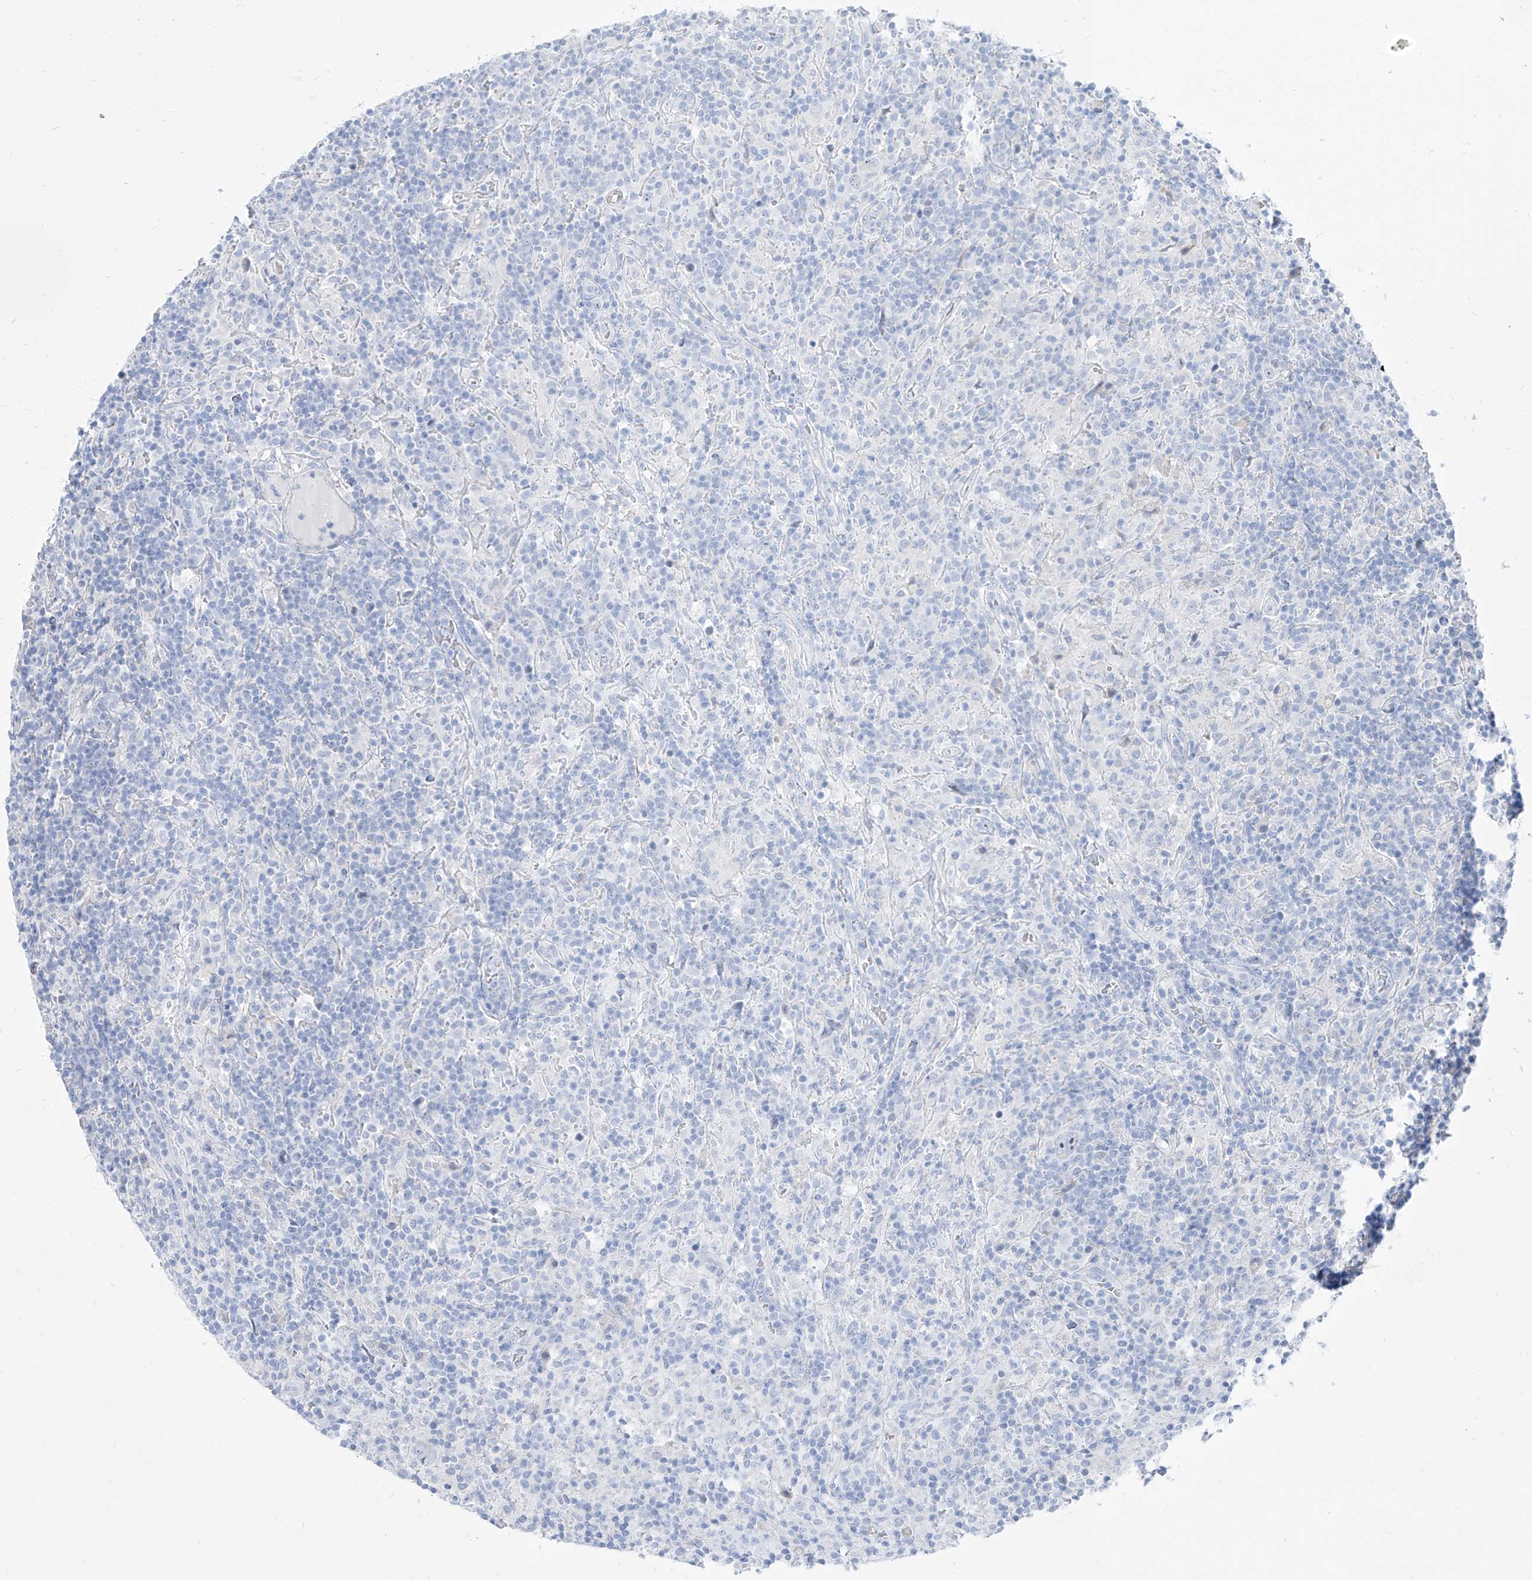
{"staining": {"intensity": "negative", "quantity": "none", "location": "none"}, "tissue": "lymphoma", "cell_type": "Tumor cells", "image_type": "cancer", "snomed": [{"axis": "morphology", "description": "Hodgkin's disease, NOS"}, {"axis": "topography", "description": "Lymph node"}], "caption": "The image displays no staining of tumor cells in lymphoma.", "gene": "TXLNB", "patient": {"sex": "male", "age": 70}}